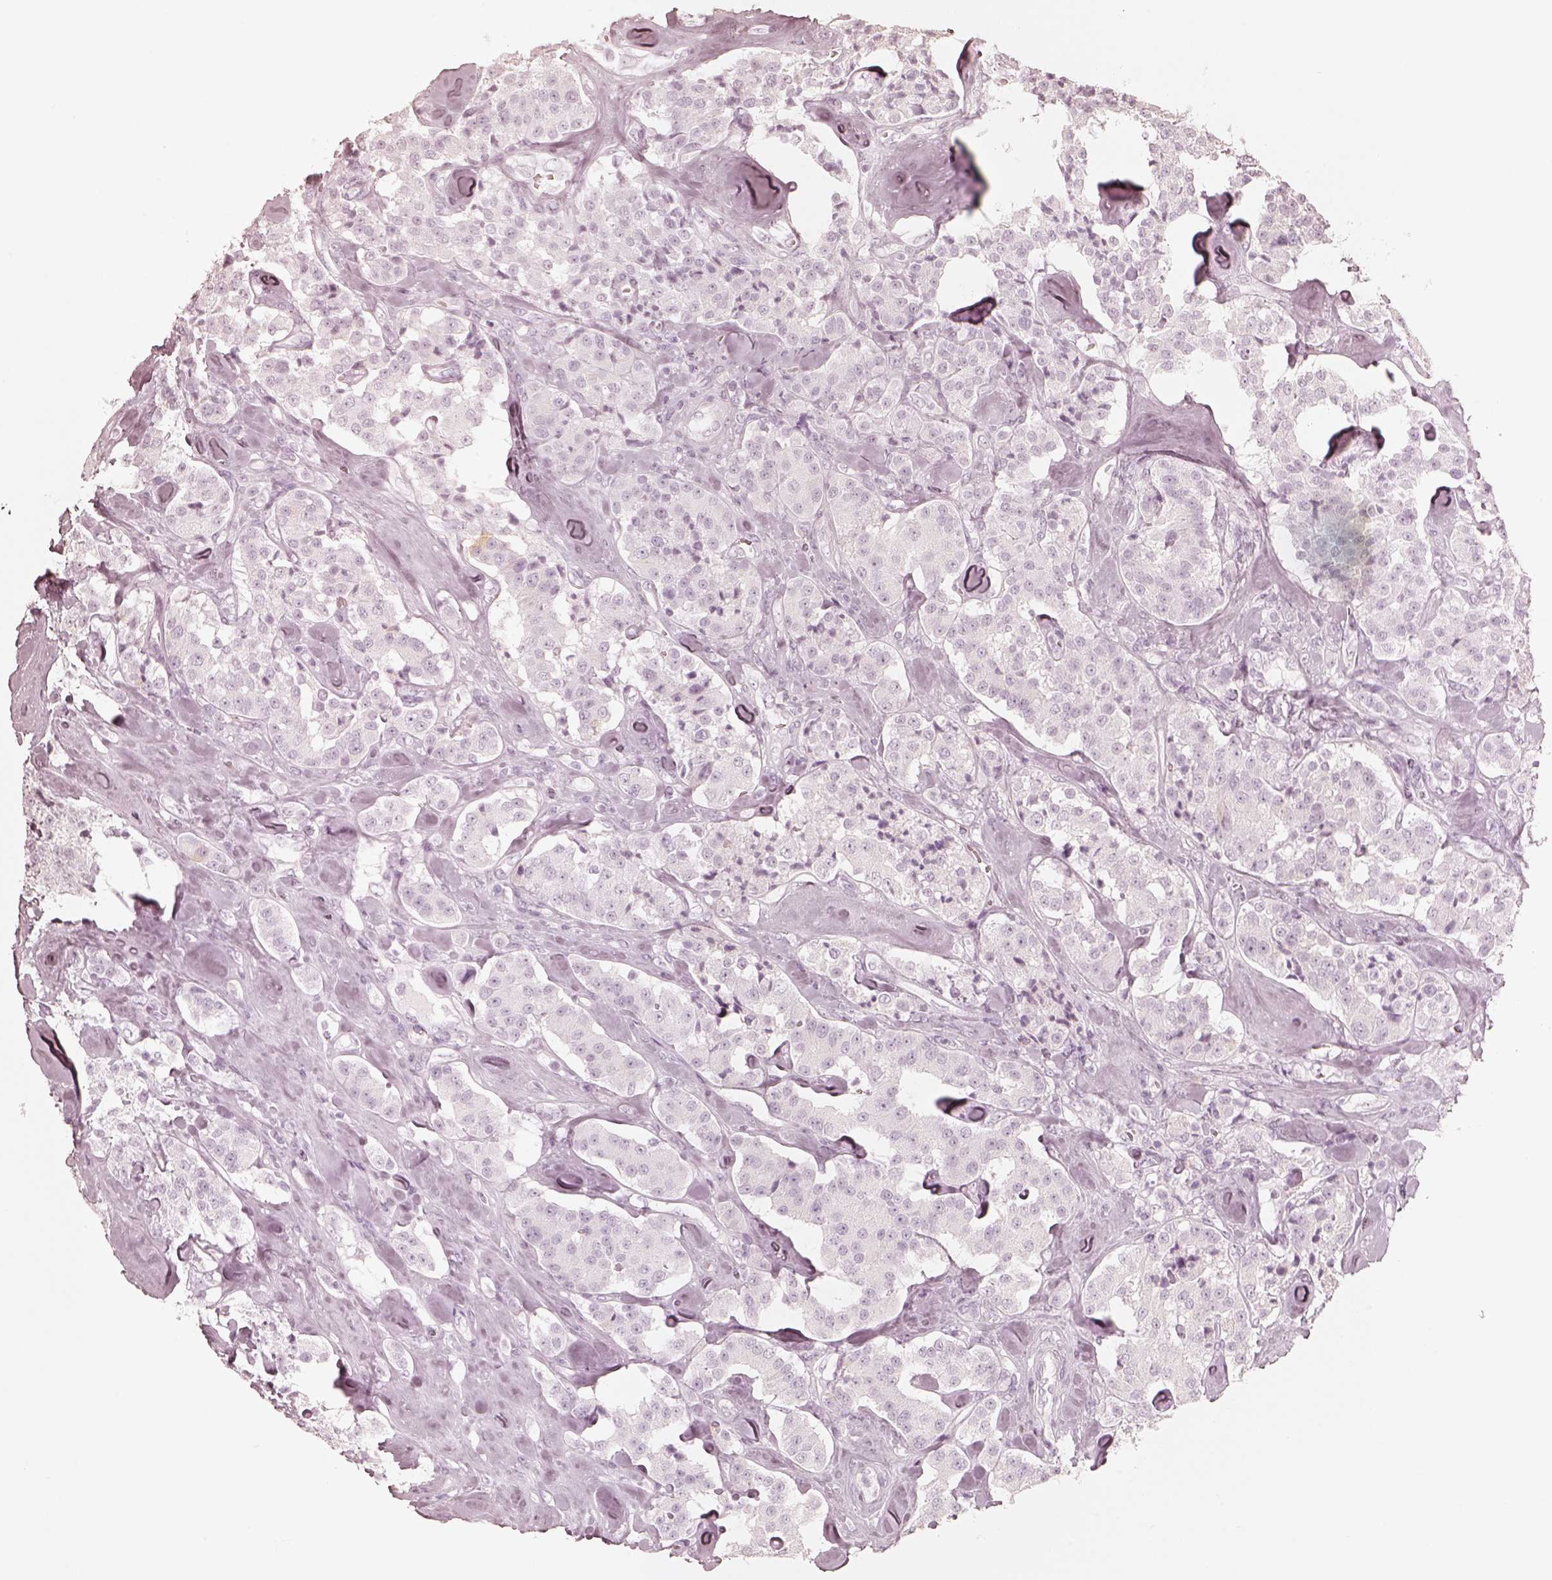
{"staining": {"intensity": "negative", "quantity": "none", "location": "none"}, "tissue": "carcinoid", "cell_type": "Tumor cells", "image_type": "cancer", "snomed": [{"axis": "morphology", "description": "Carcinoid, malignant, NOS"}, {"axis": "topography", "description": "Pancreas"}], "caption": "Image shows no protein expression in tumor cells of carcinoid (malignant) tissue. The staining is performed using DAB (3,3'-diaminobenzidine) brown chromogen with nuclei counter-stained in using hematoxylin.", "gene": "KRT72", "patient": {"sex": "male", "age": 41}}